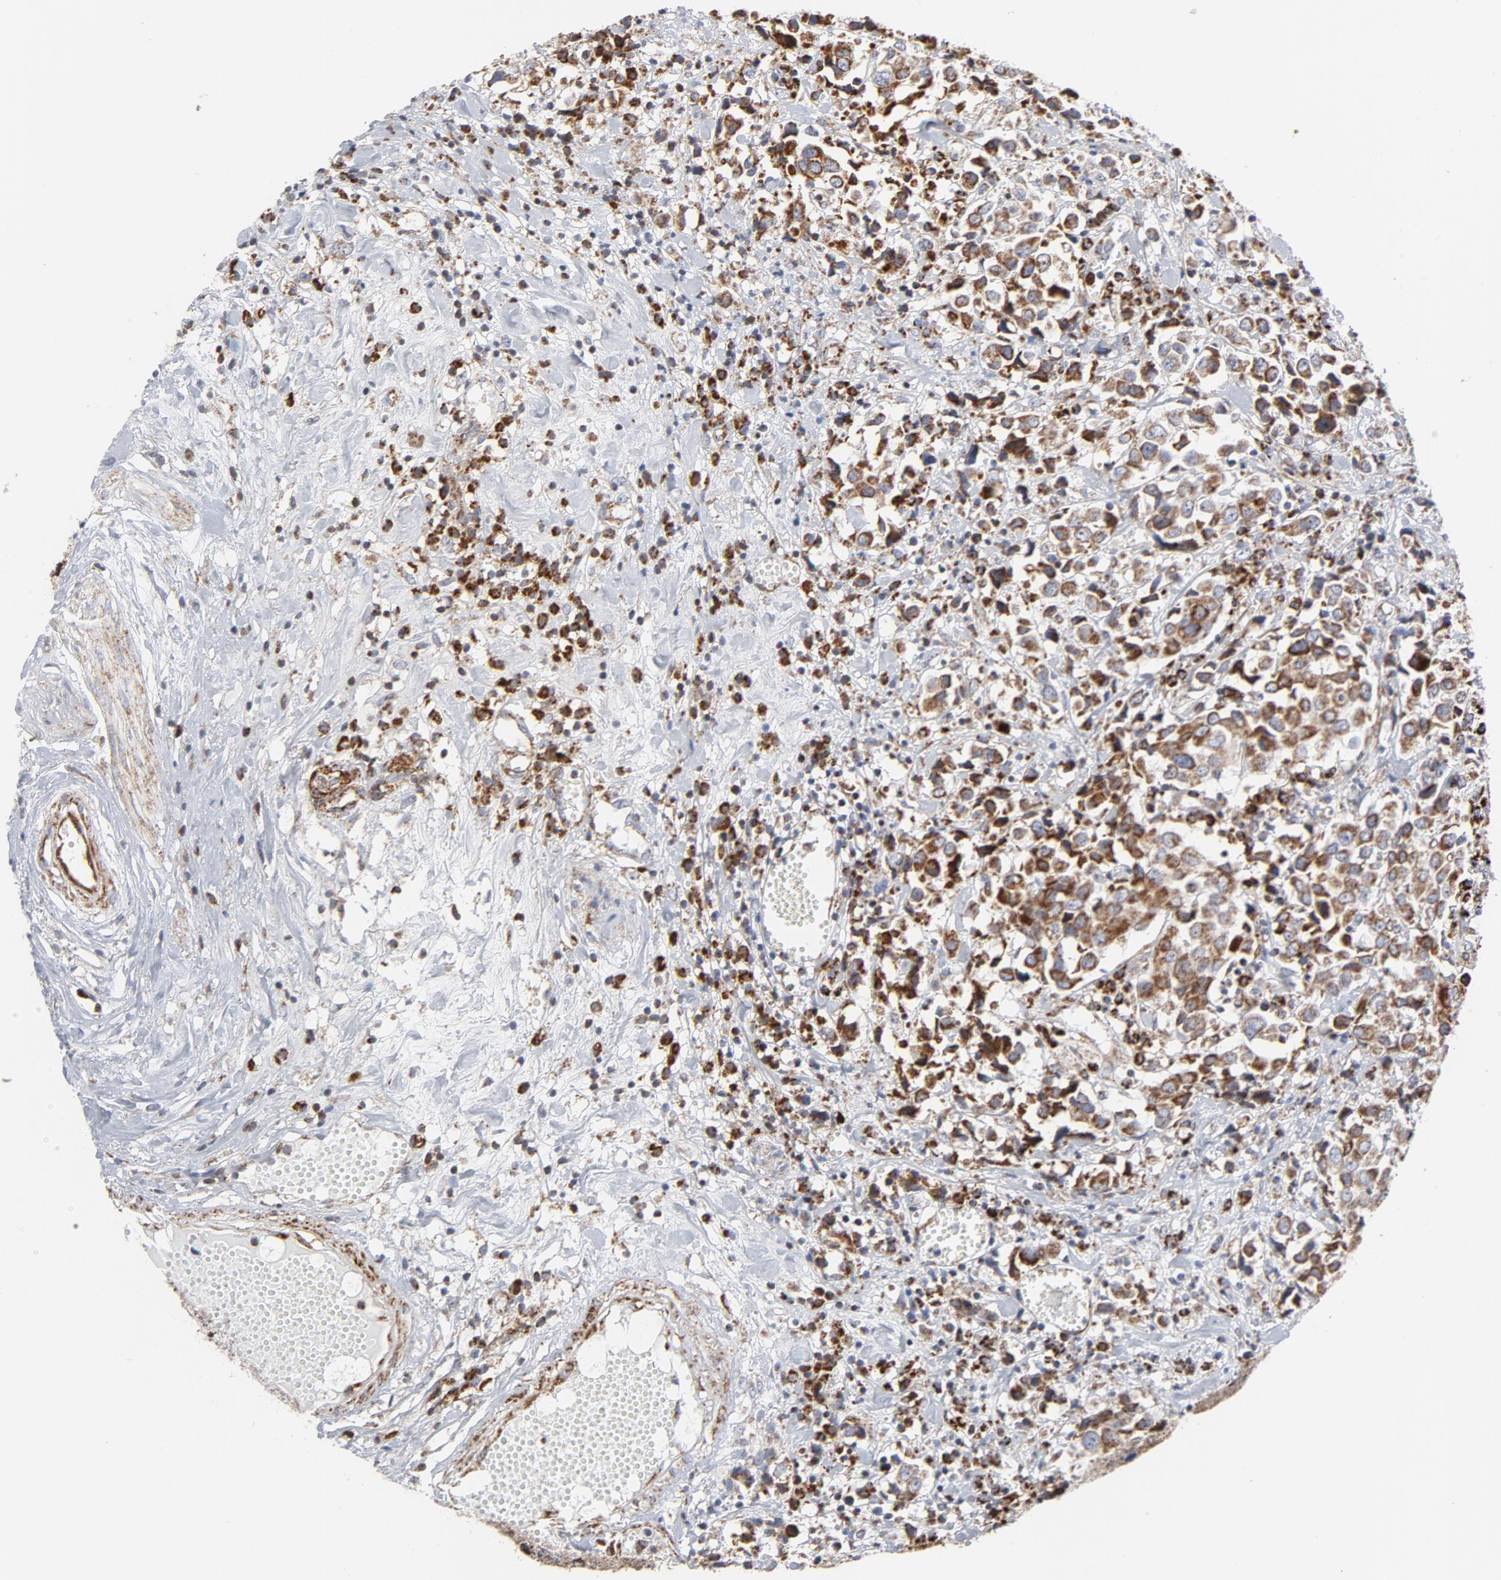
{"staining": {"intensity": "moderate", "quantity": ">75%", "location": "cytoplasmic/membranous"}, "tissue": "urothelial cancer", "cell_type": "Tumor cells", "image_type": "cancer", "snomed": [{"axis": "morphology", "description": "Urothelial carcinoma, High grade"}, {"axis": "topography", "description": "Urinary bladder"}], "caption": "The immunohistochemical stain labels moderate cytoplasmic/membranous positivity in tumor cells of high-grade urothelial carcinoma tissue. Using DAB (brown) and hematoxylin (blue) stains, captured at high magnification using brightfield microscopy.", "gene": "CYCS", "patient": {"sex": "female", "age": 75}}